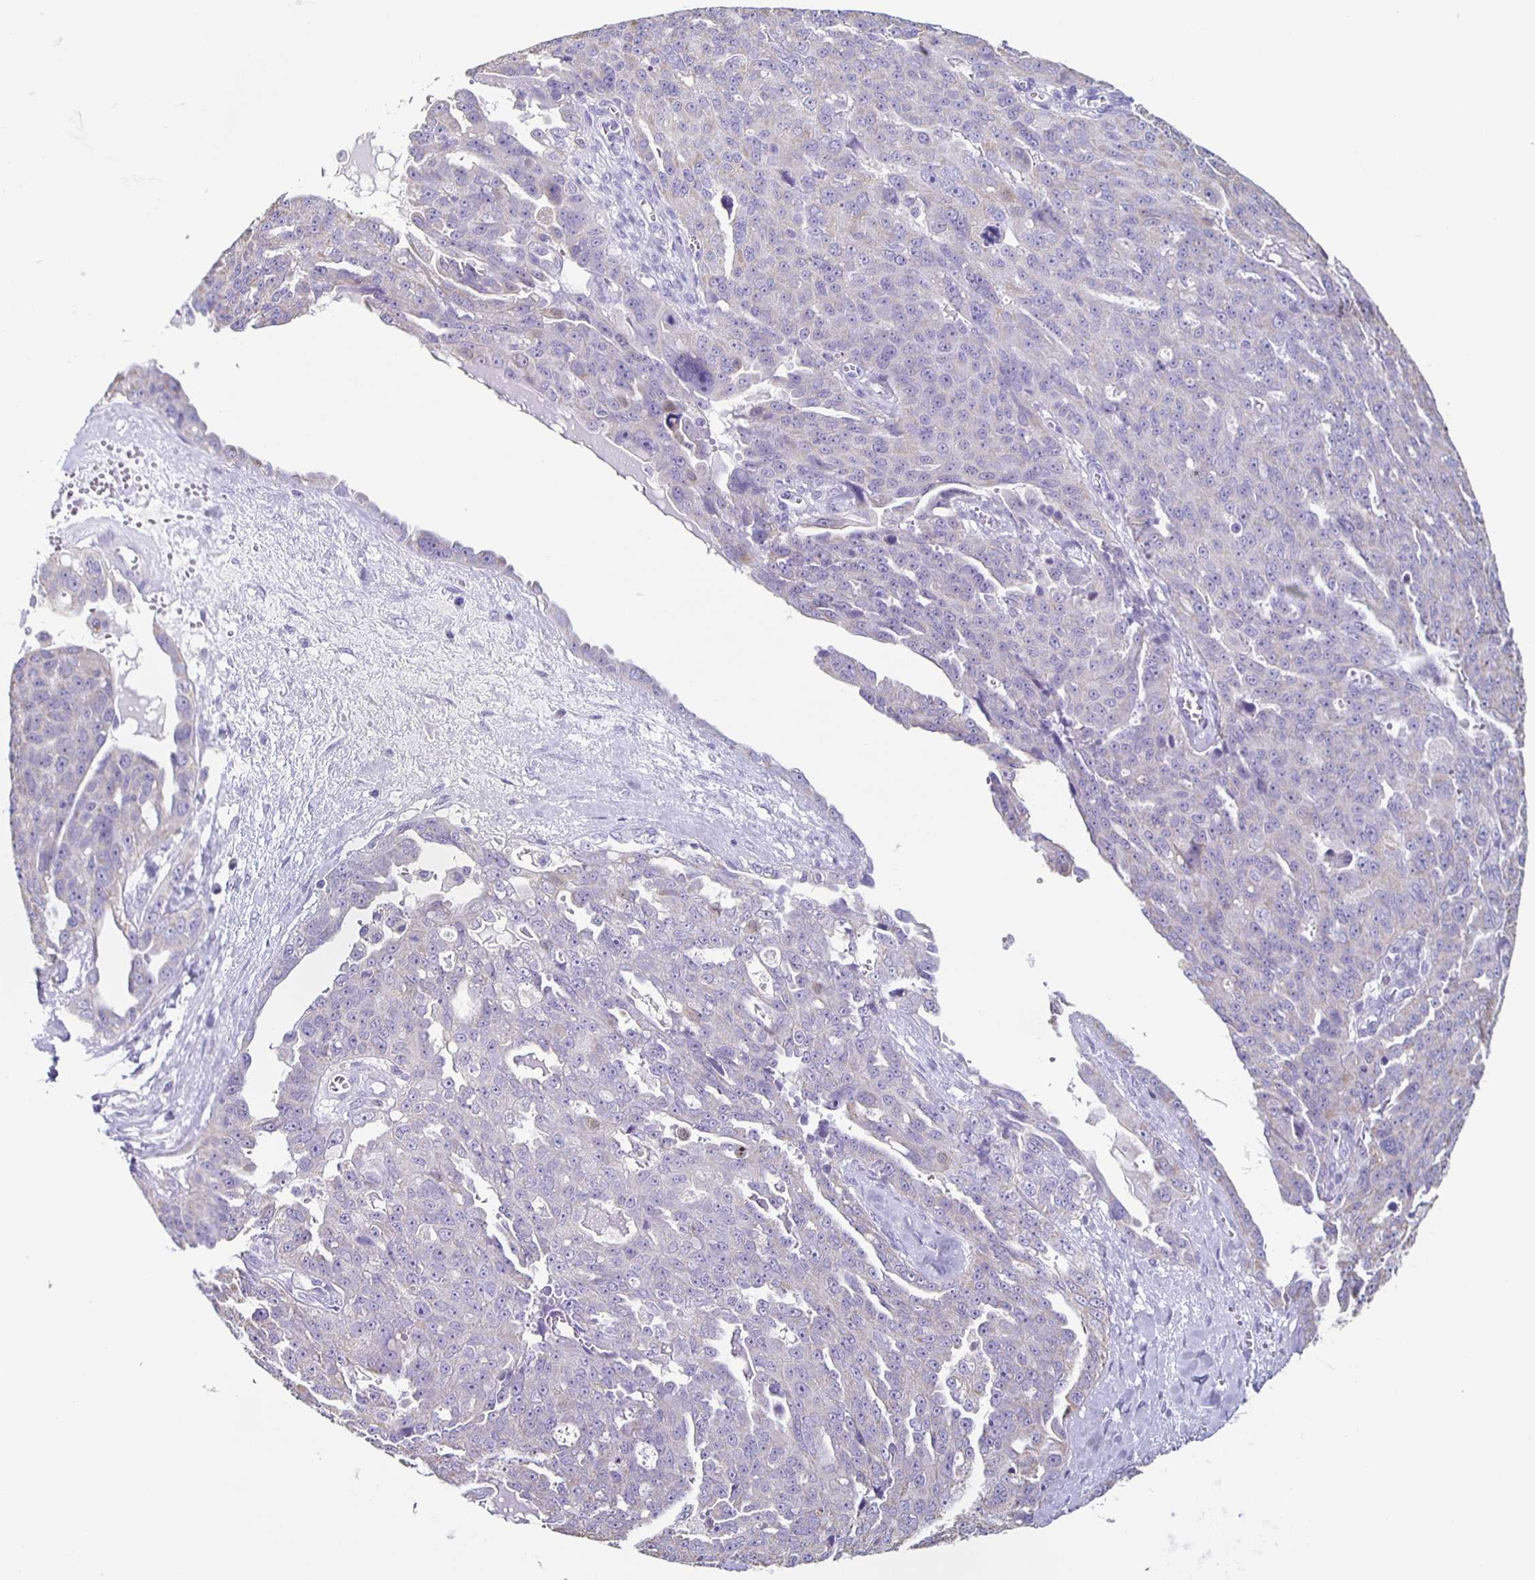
{"staining": {"intensity": "negative", "quantity": "none", "location": "none"}, "tissue": "ovarian cancer", "cell_type": "Tumor cells", "image_type": "cancer", "snomed": [{"axis": "morphology", "description": "Carcinoma, endometroid"}, {"axis": "topography", "description": "Ovary"}], "caption": "Tumor cells show no significant positivity in ovarian endometroid carcinoma. The staining is performed using DAB brown chromogen with nuclei counter-stained in using hematoxylin.", "gene": "TPPP", "patient": {"sex": "female", "age": 70}}